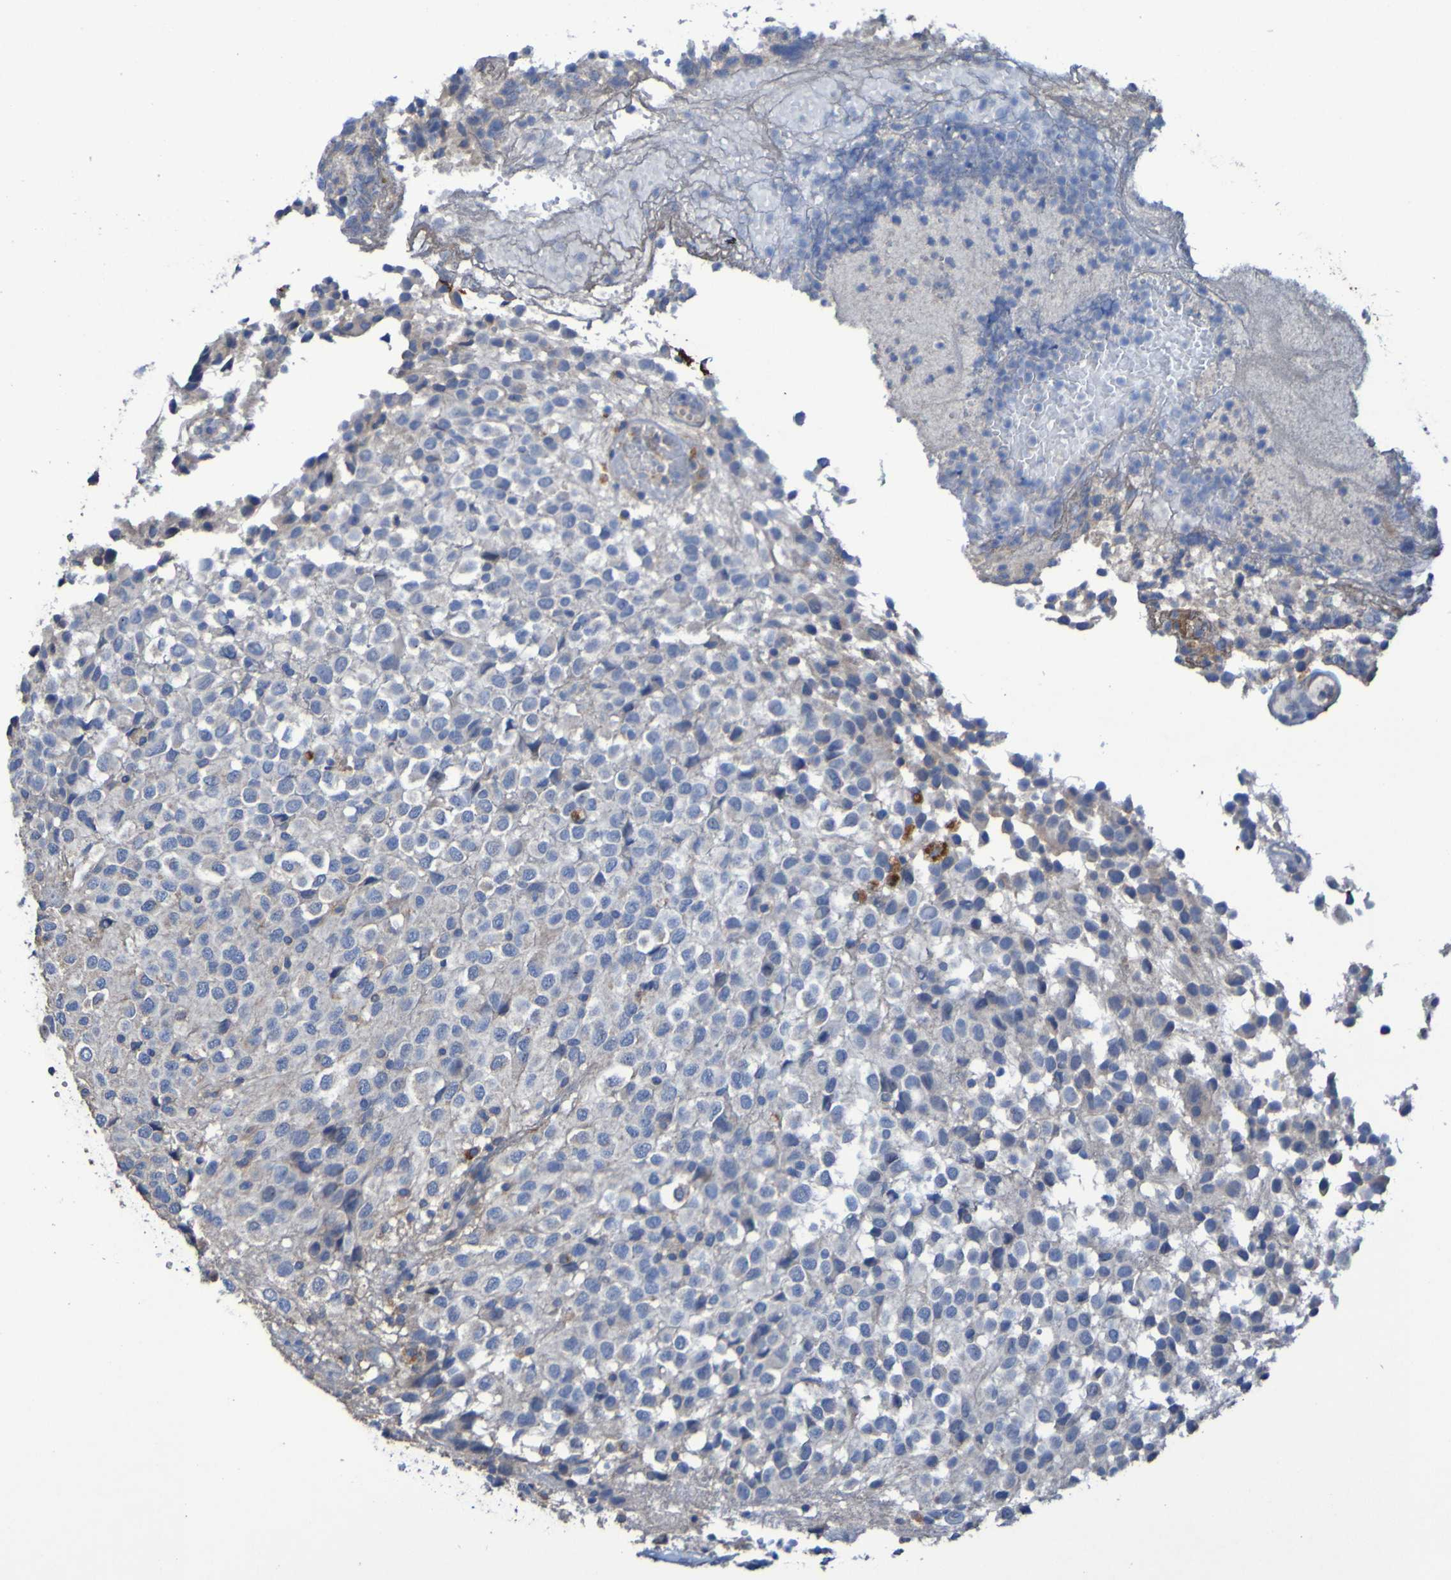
{"staining": {"intensity": "negative", "quantity": "none", "location": "none"}, "tissue": "glioma", "cell_type": "Tumor cells", "image_type": "cancer", "snomed": [{"axis": "morphology", "description": "Glioma, malignant, High grade"}, {"axis": "topography", "description": "Brain"}], "caption": "Micrograph shows no significant protein expression in tumor cells of malignant high-grade glioma. The staining is performed using DAB (3,3'-diaminobenzidine) brown chromogen with nuclei counter-stained in using hematoxylin.", "gene": "ARHGEF16", "patient": {"sex": "male", "age": 32}}